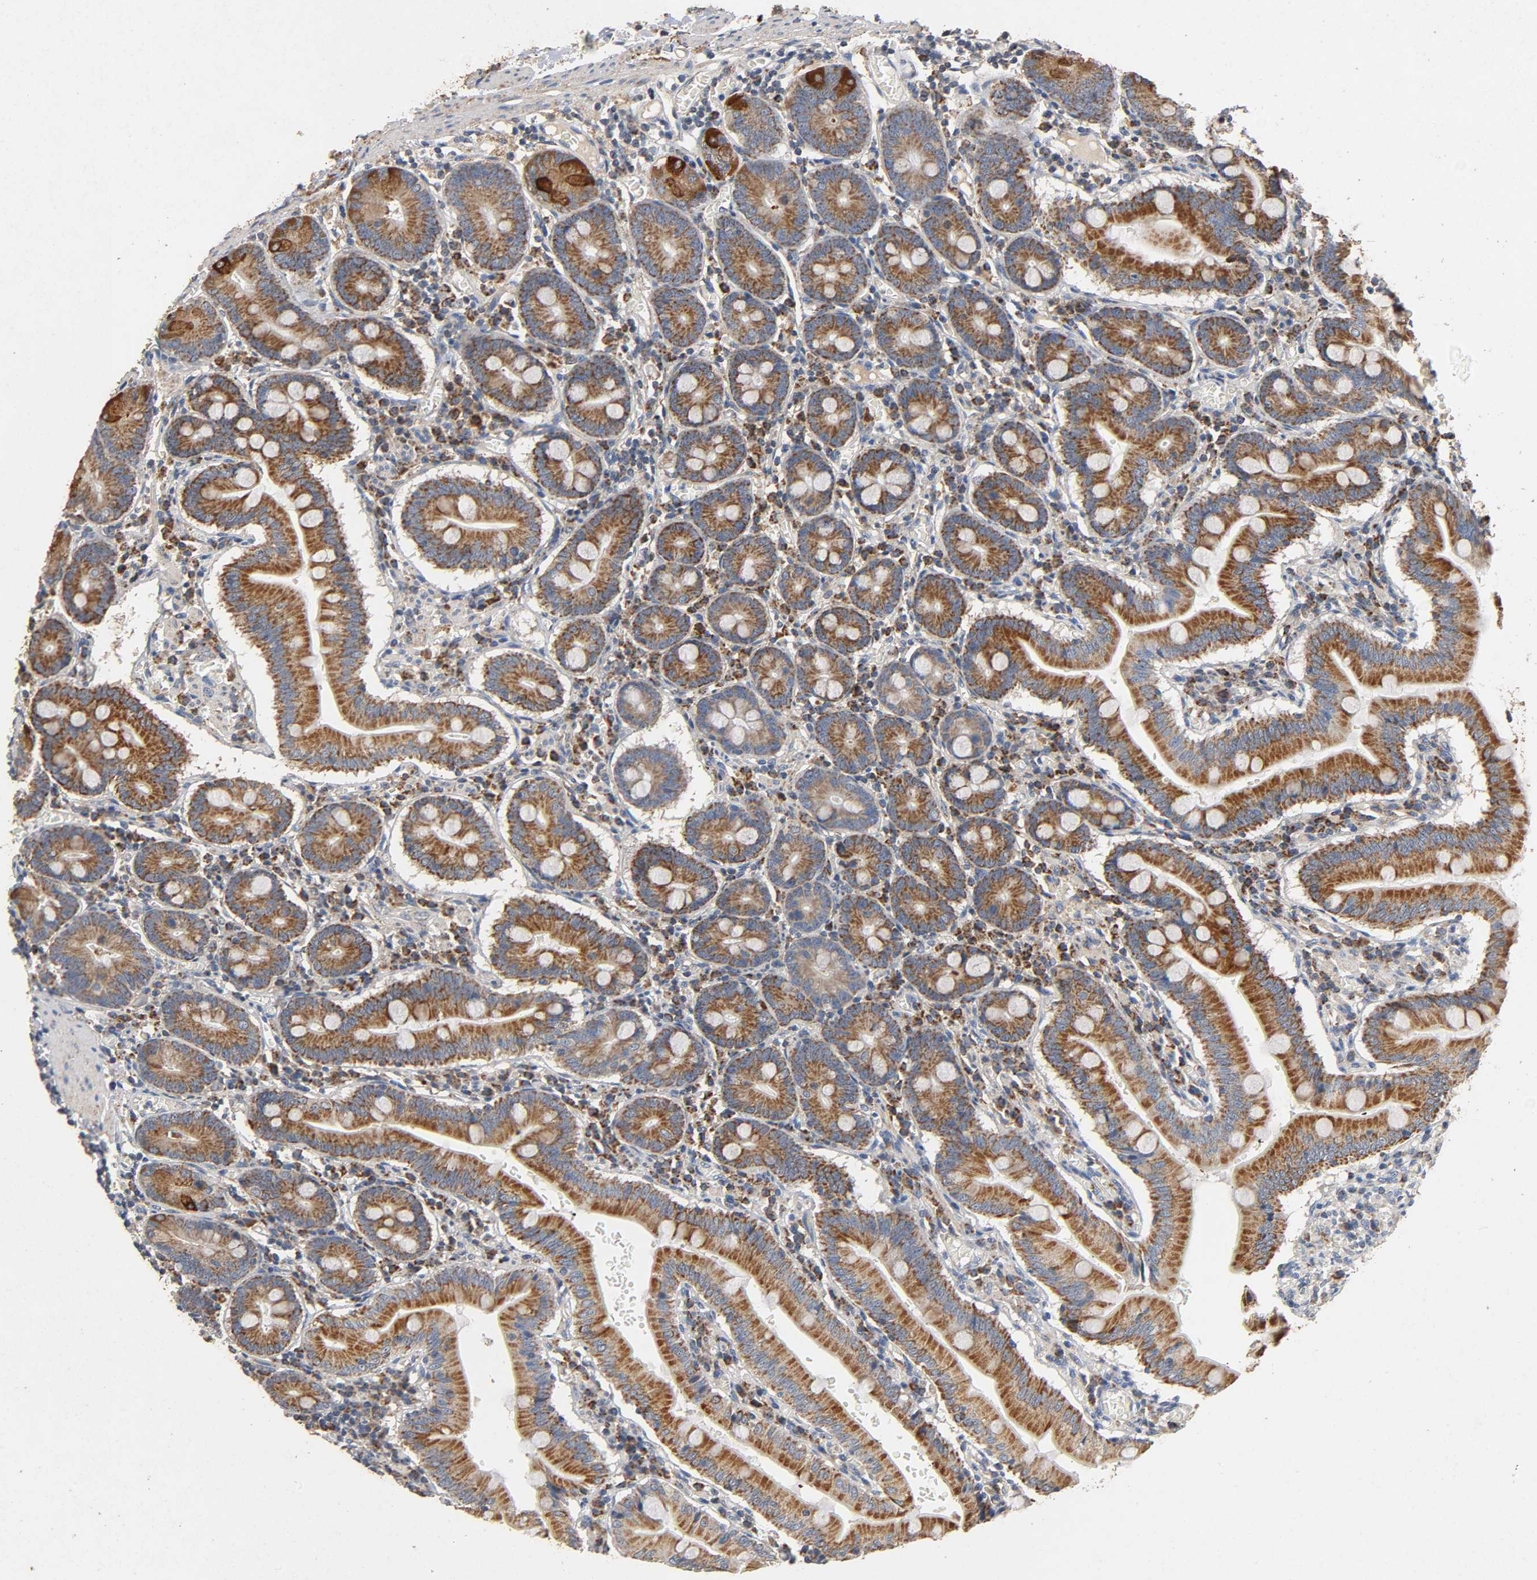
{"staining": {"intensity": "strong", "quantity": "25%-75%", "location": "cytoplasmic/membranous"}, "tissue": "small intestine", "cell_type": "Glandular cells", "image_type": "normal", "snomed": [{"axis": "morphology", "description": "Normal tissue, NOS"}, {"axis": "topography", "description": "Small intestine"}], "caption": "This histopathology image displays IHC staining of normal small intestine, with high strong cytoplasmic/membranous positivity in about 25%-75% of glandular cells.", "gene": "NDUFS3", "patient": {"sex": "male", "age": 71}}